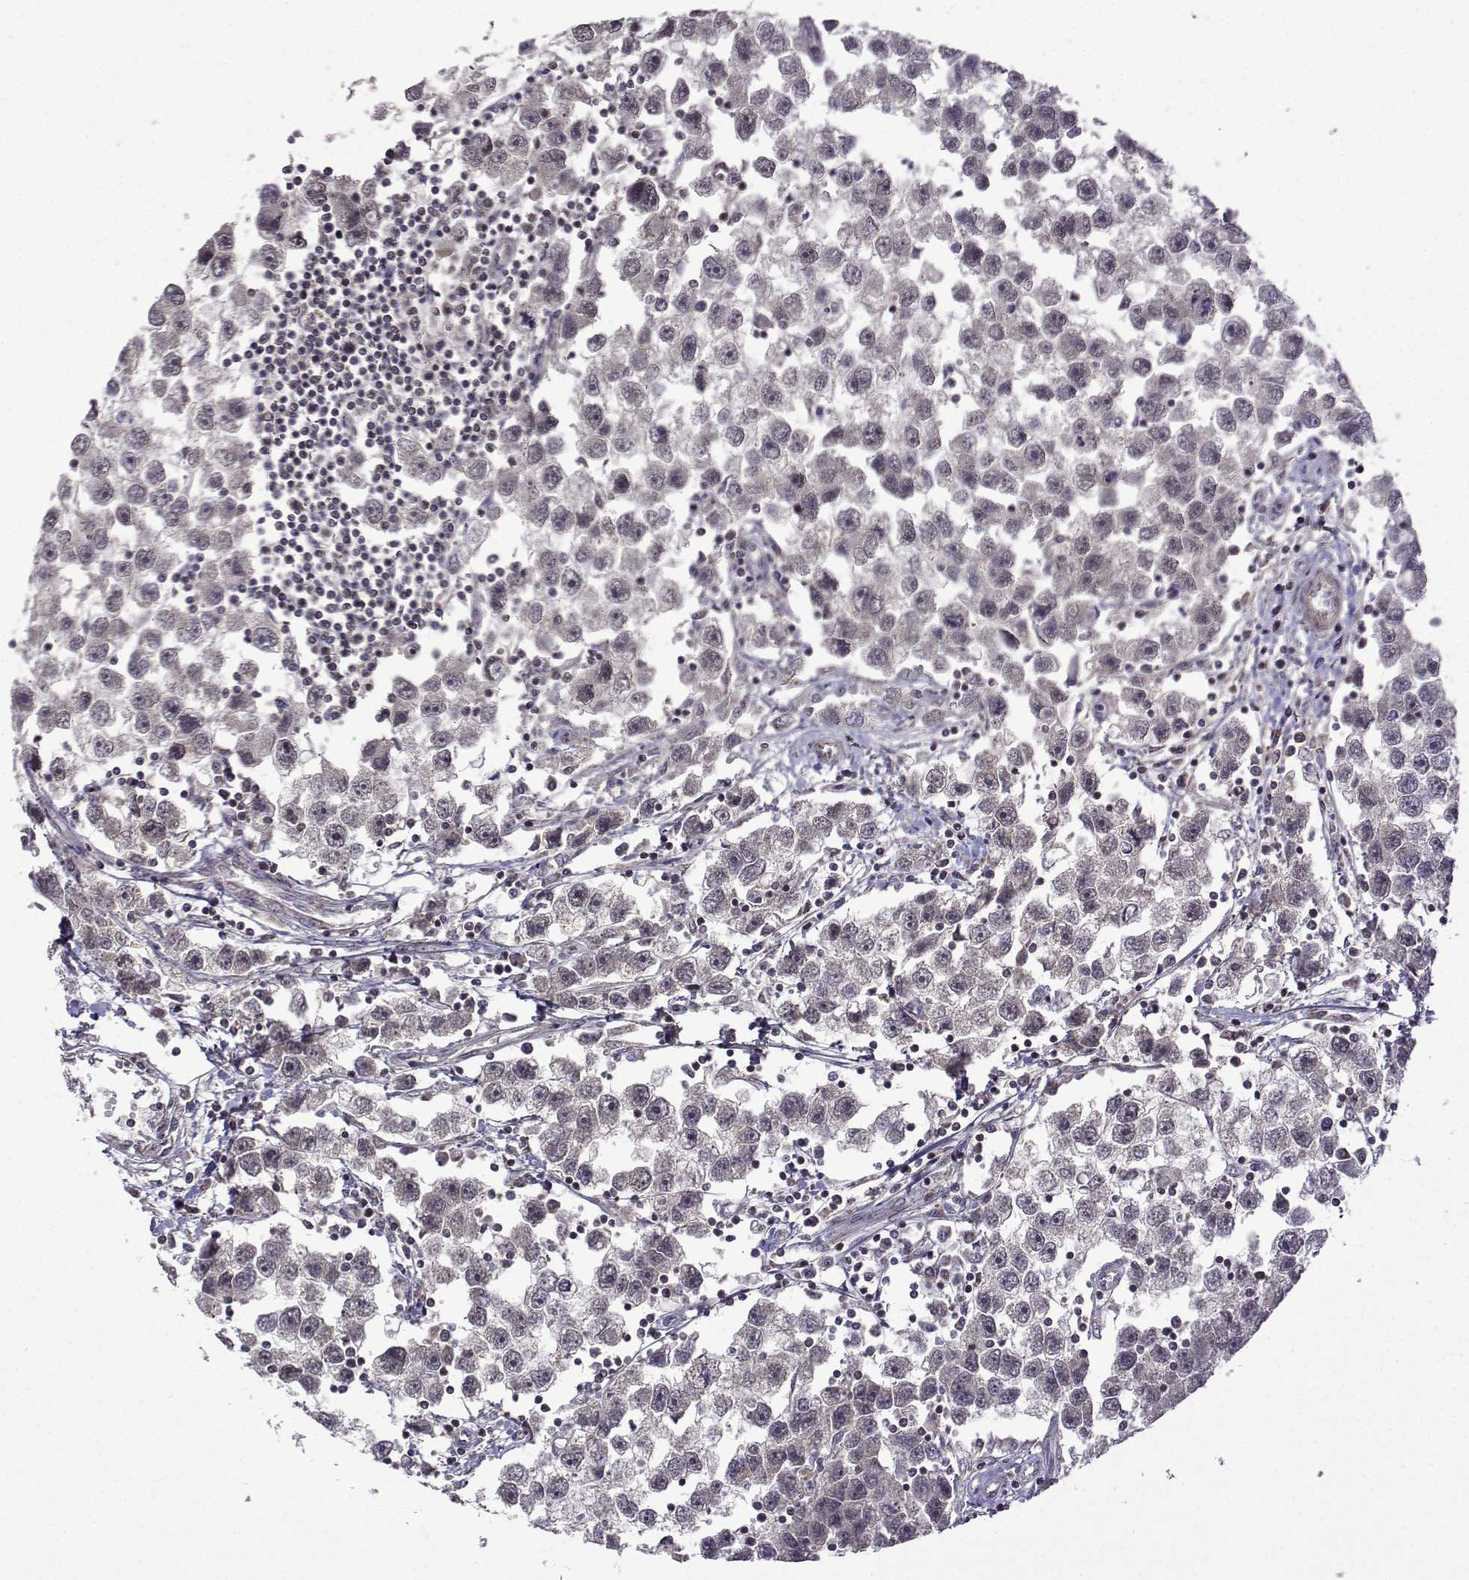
{"staining": {"intensity": "negative", "quantity": "none", "location": "none"}, "tissue": "testis cancer", "cell_type": "Tumor cells", "image_type": "cancer", "snomed": [{"axis": "morphology", "description": "Seminoma, NOS"}, {"axis": "topography", "description": "Testis"}], "caption": "Photomicrograph shows no protein expression in tumor cells of testis seminoma tissue.", "gene": "TAB2", "patient": {"sex": "male", "age": 30}}